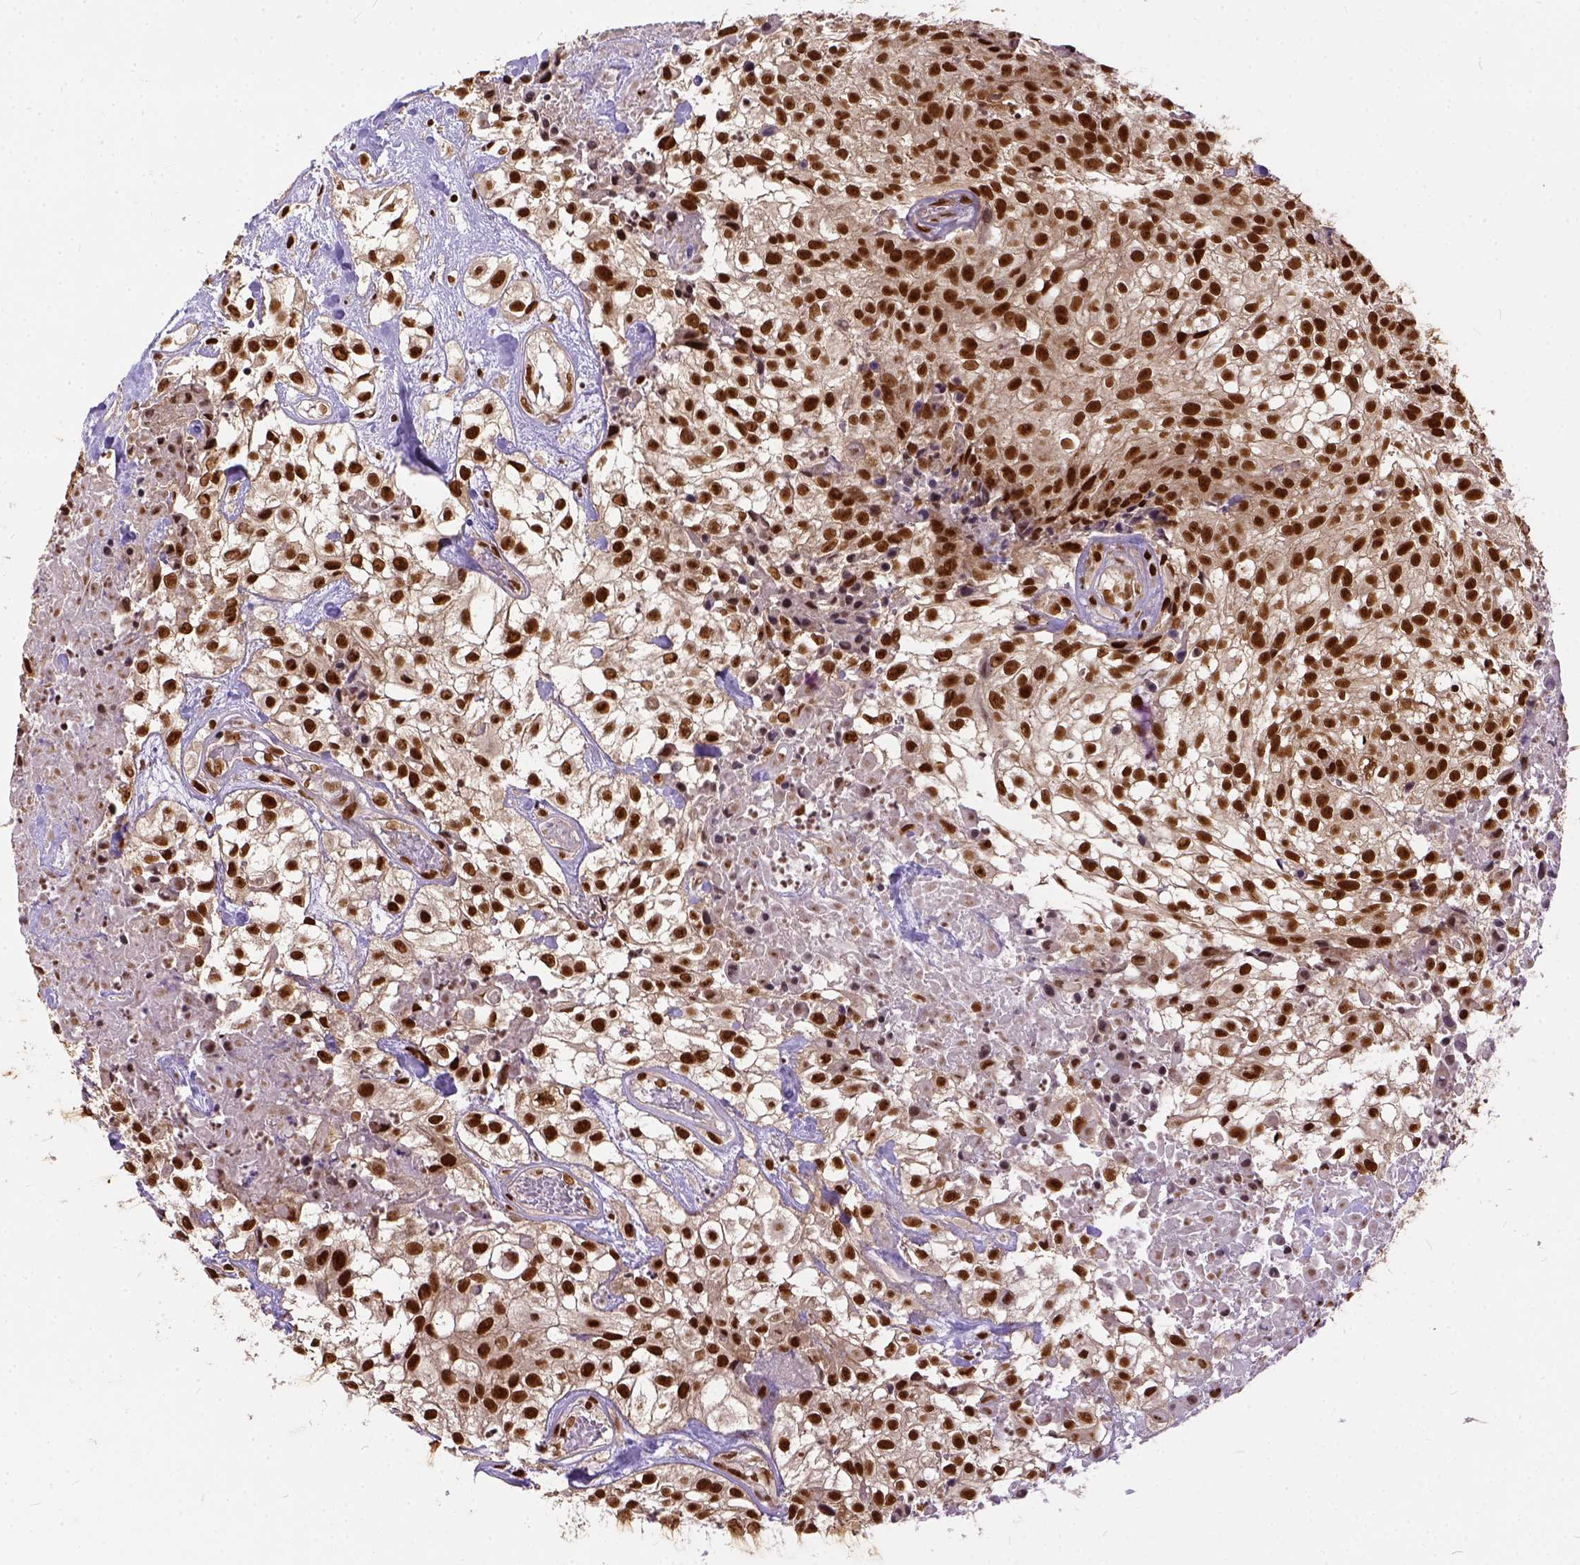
{"staining": {"intensity": "strong", "quantity": ">75%", "location": "nuclear"}, "tissue": "urothelial cancer", "cell_type": "Tumor cells", "image_type": "cancer", "snomed": [{"axis": "morphology", "description": "Urothelial carcinoma, High grade"}, {"axis": "topography", "description": "Urinary bladder"}], "caption": "Urothelial cancer stained with IHC displays strong nuclear staining in about >75% of tumor cells. (IHC, brightfield microscopy, high magnification).", "gene": "NACC1", "patient": {"sex": "male", "age": 56}}